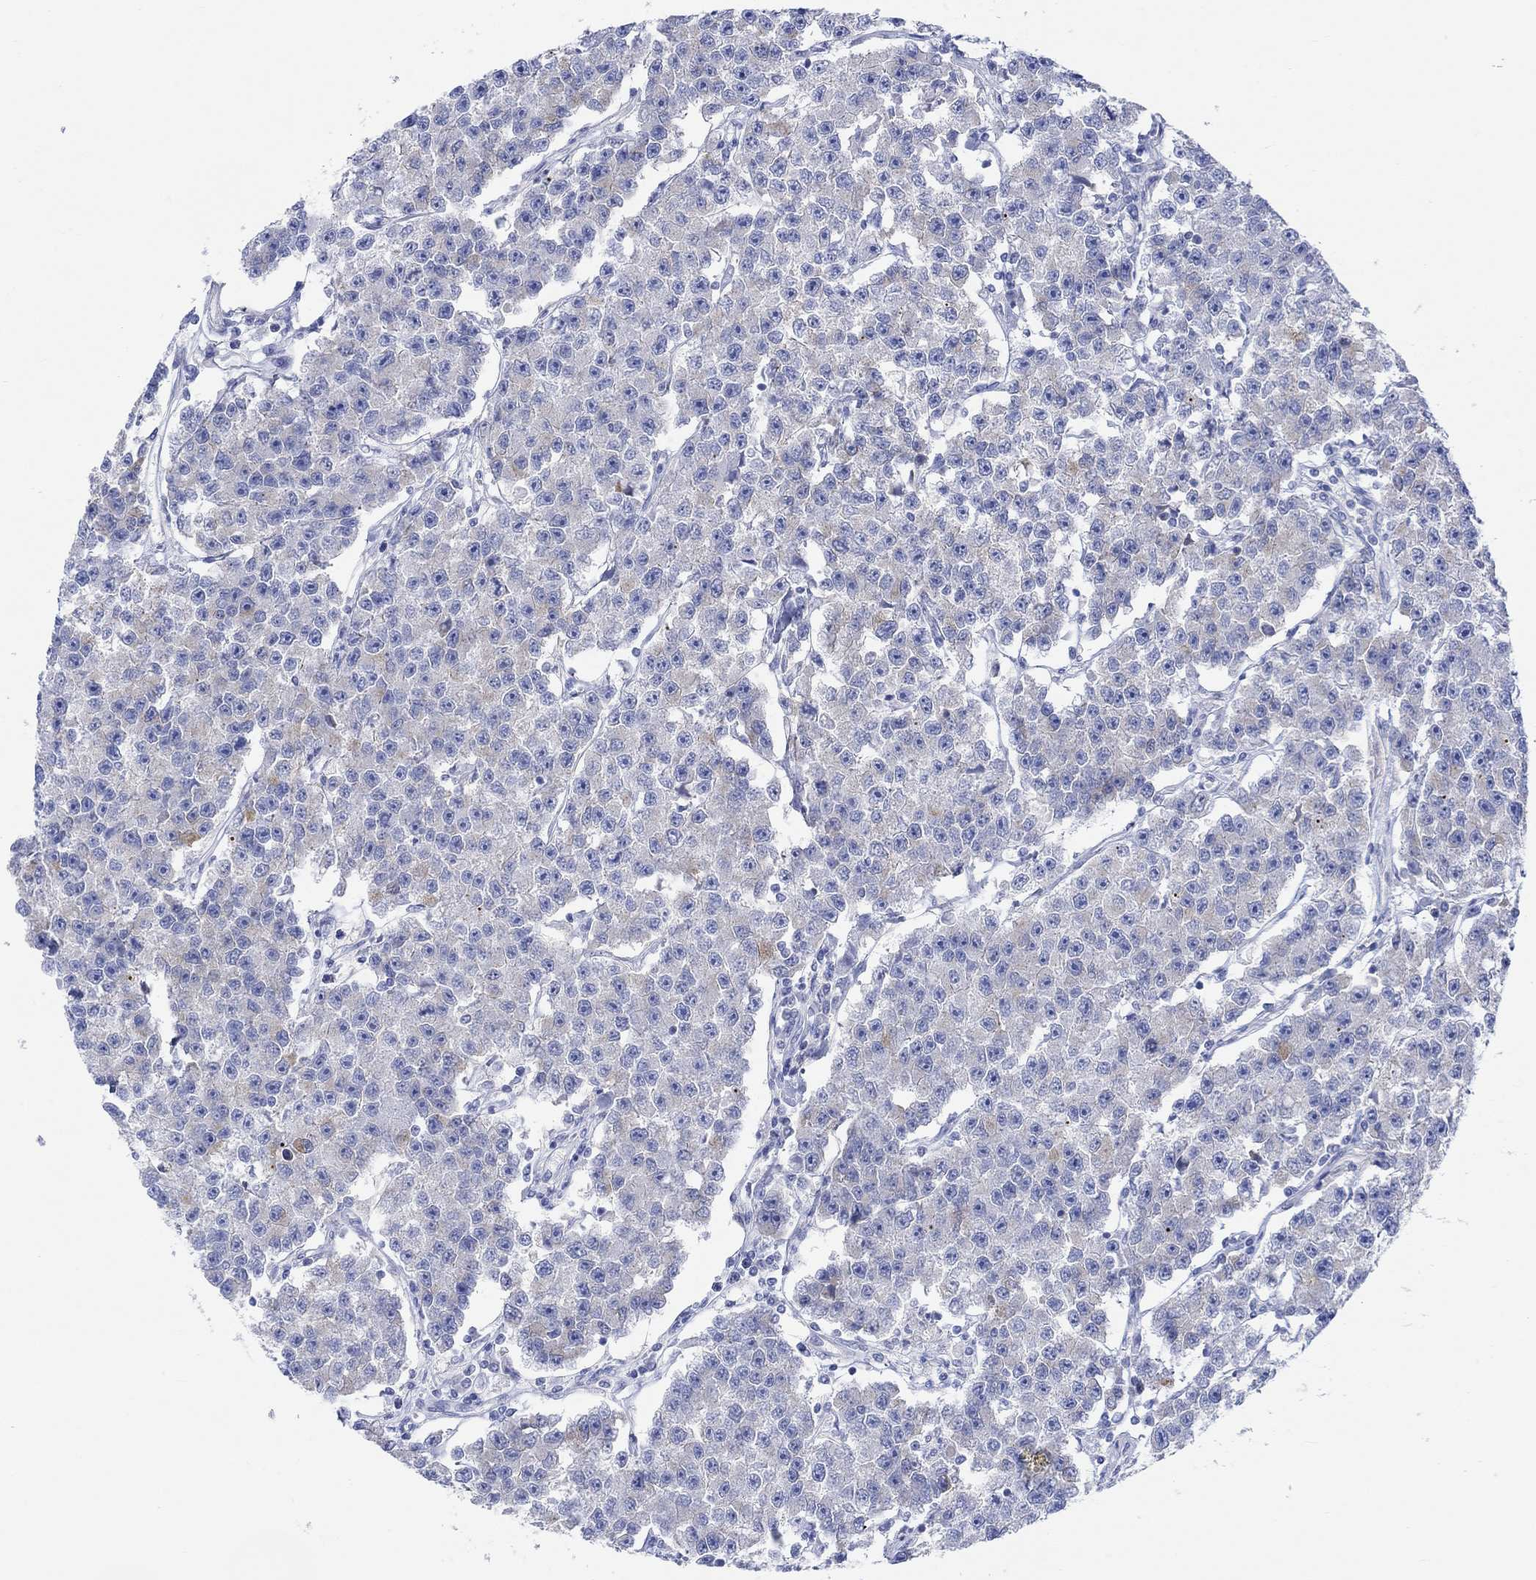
{"staining": {"intensity": "negative", "quantity": "none", "location": "none"}, "tissue": "testis cancer", "cell_type": "Tumor cells", "image_type": "cancer", "snomed": [{"axis": "morphology", "description": "Seminoma, NOS"}, {"axis": "topography", "description": "Testis"}], "caption": "Immunohistochemistry of human seminoma (testis) shows no staining in tumor cells.", "gene": "REEP6", "patient": {"sex": "male", "age": 59}}